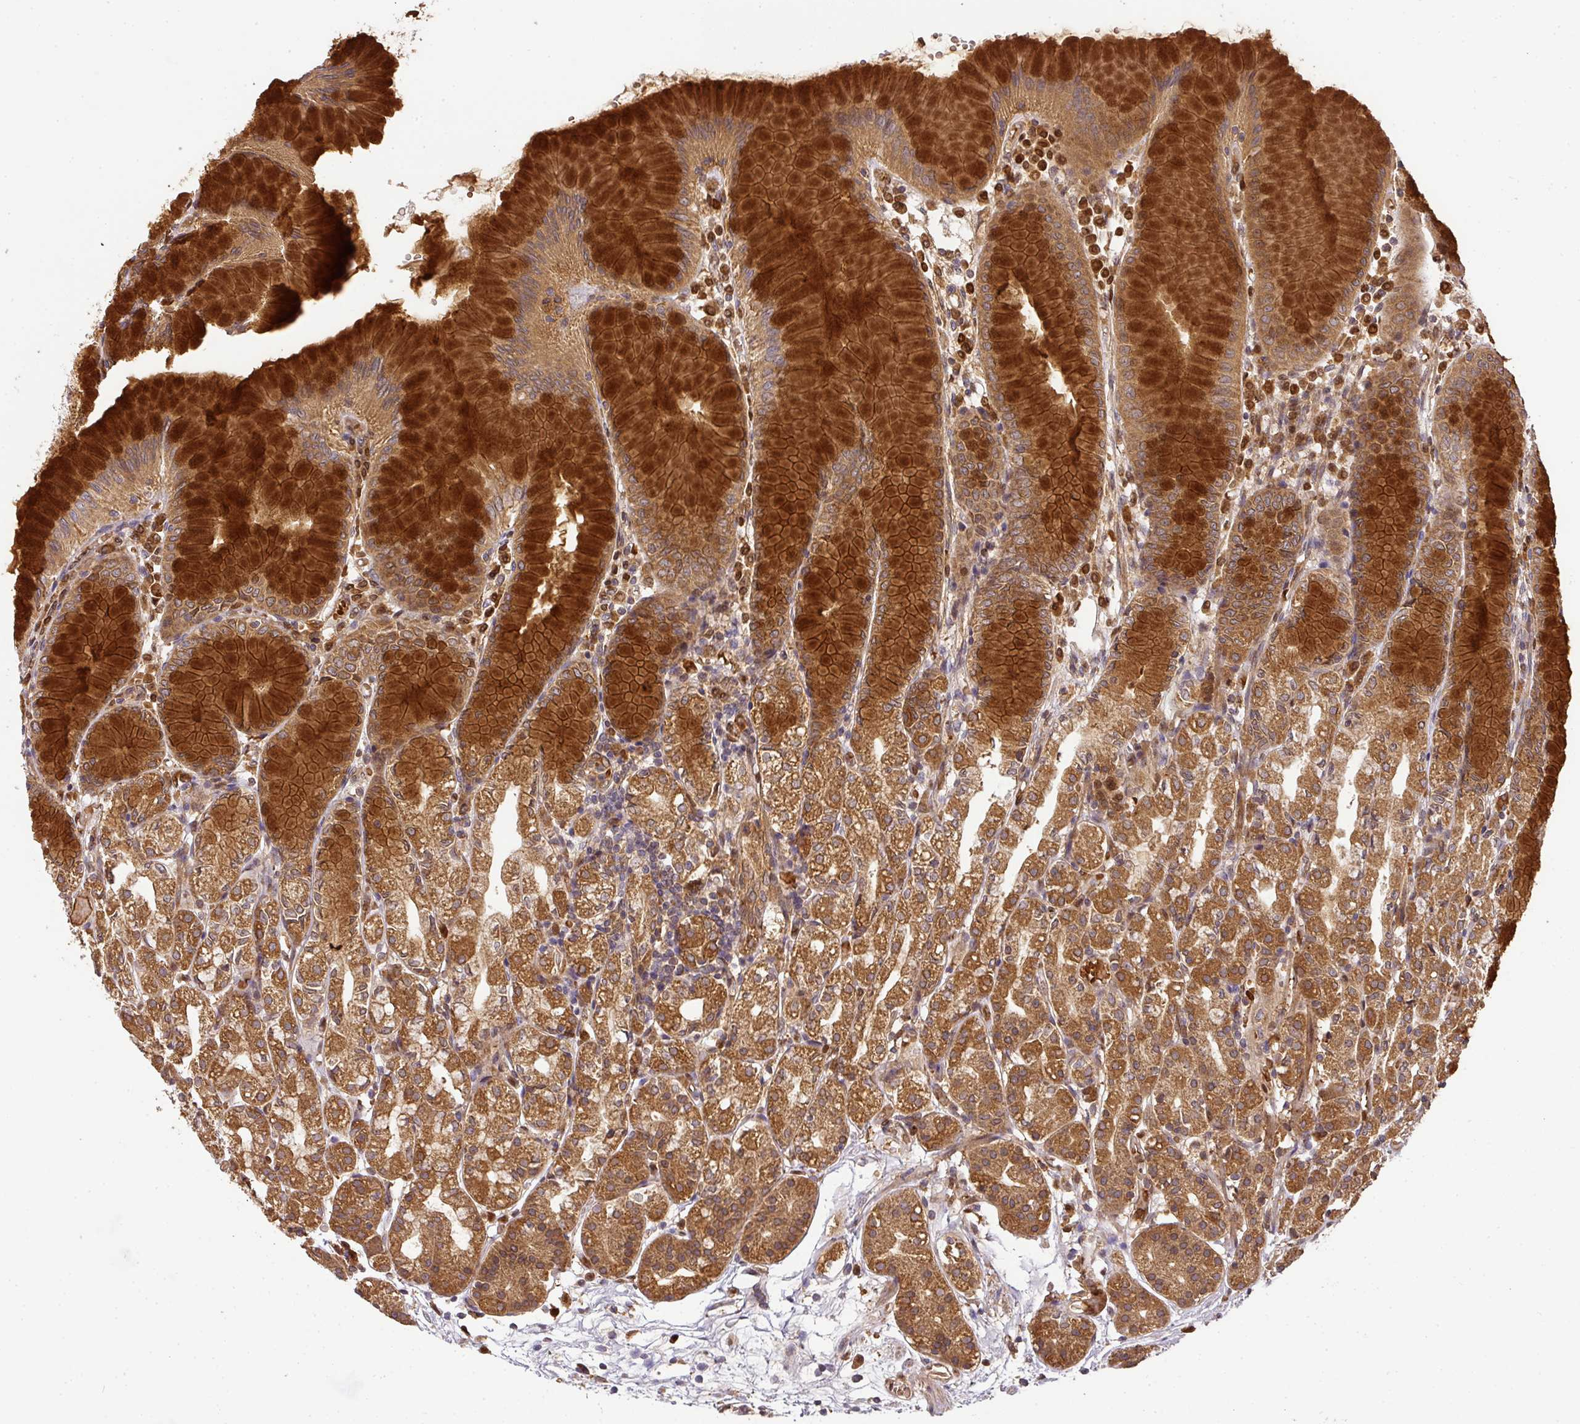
{"staining": {"intensity": "strong", "quantity": ">75%", "location": "cytoplasmic/membranous"}, "tissue": "stomach", "cell_type": "Glandular cells", "image_type": "normal", "snomed": [{"axis": "morphology", "description": "Normal tissue, NOS"}, {"axis": "topography", "description": "Stomach"}], "caption": "IHC staining of benign stomach, which exhibits high levels of strong cytoplasmic/membranous positivity in about >75% of glandular cells indicating strong cytoplasmic/membranous protein positivity. The staining was performed using DAB (brown) for protein detection and nuclei were counterstained in hematoxylin (blue).", "gene": "MALSU1", "patient": {"sex": "female", "age": 57}}